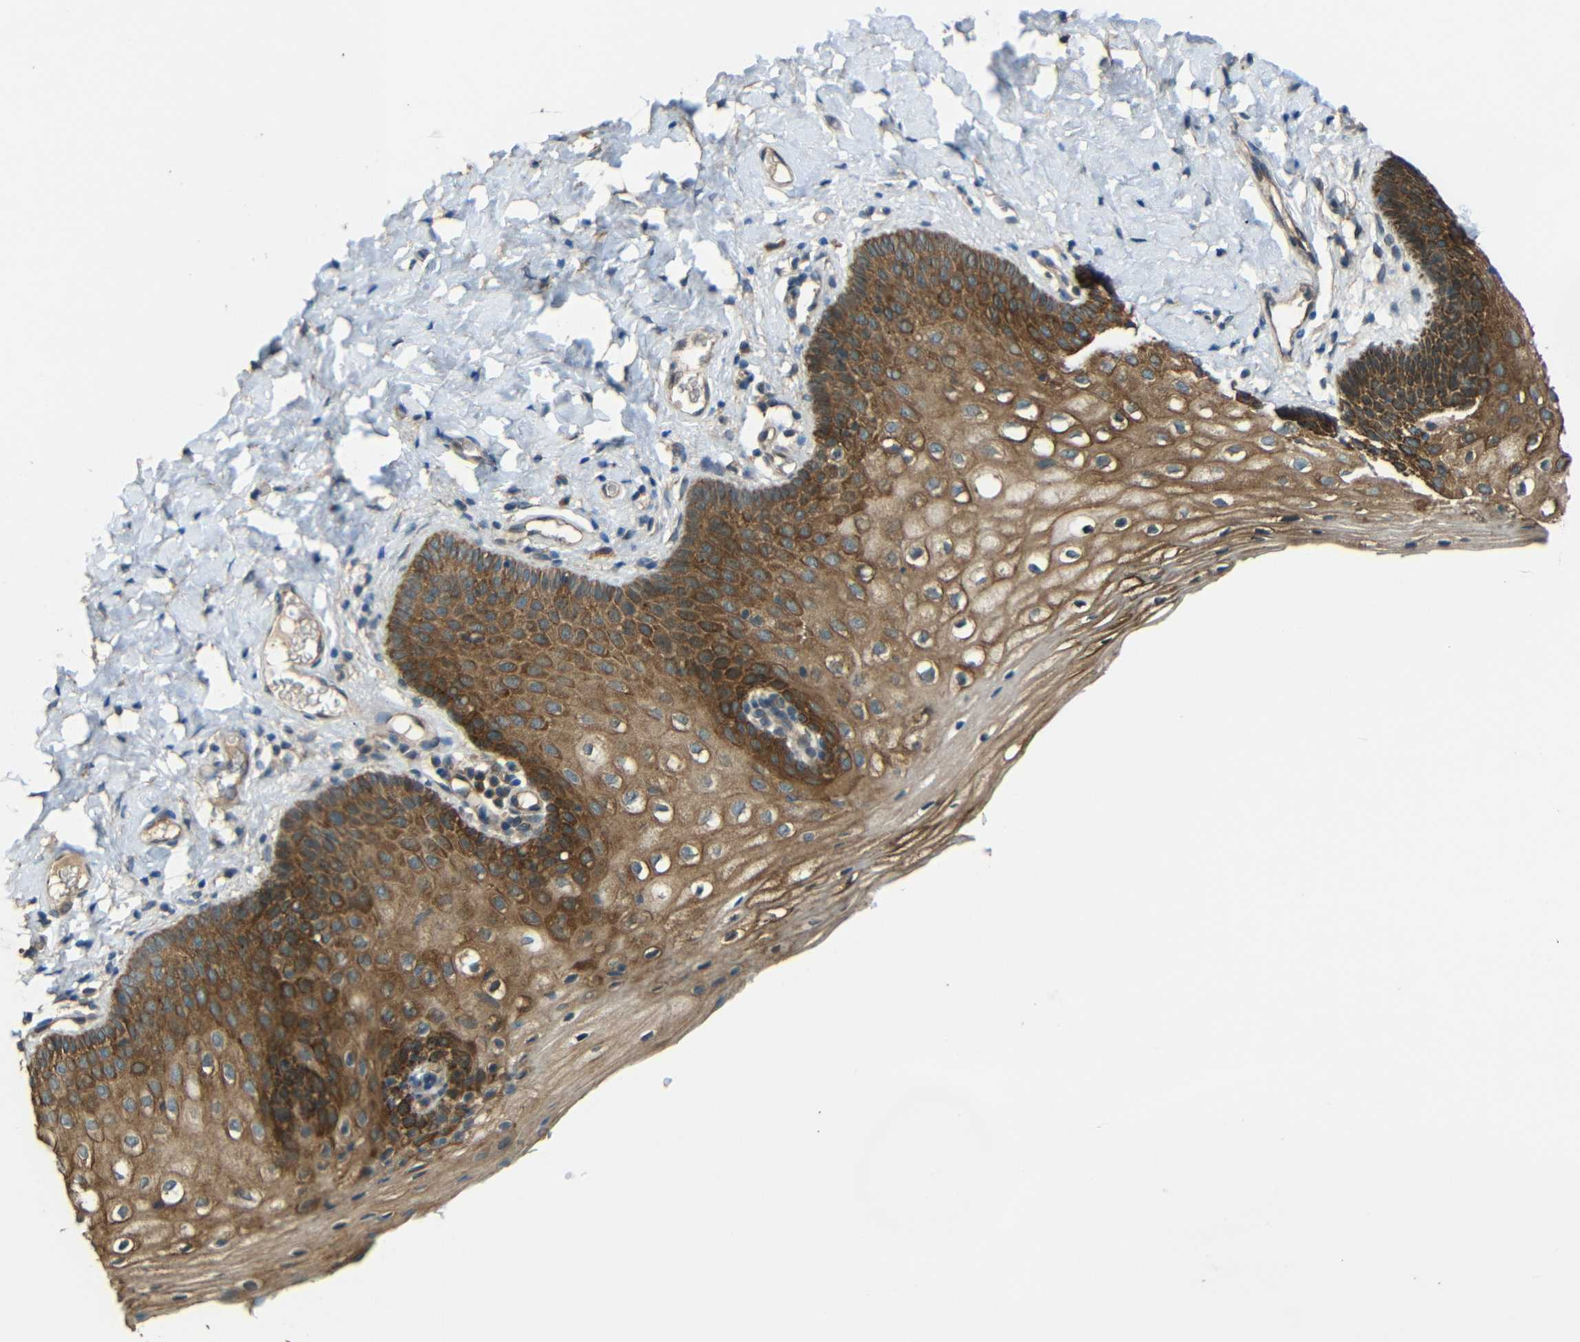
{"staining": {"intensity": "moderate", "quantity": ">75%", "location": "cytoplasmic/membranous"}, "tissue": "vagina", "cell_type": "Squamous epithelial cells", "image_type": "normal", "snomed": [{"axis": "morphology", "description": "Normal tissue, NOS"}, {"axis": "topography", "description": "Vagina"}], "caption": "IHC histopathology image of benign human vagina stained for a protein (brown), which demonstrates medium levels of moderate cytoplasmic/membranous expression in approximately >75% of squamous epithelial cells.", "gene": "ACACA", "patient": {"sex": "female", "age": 55}}